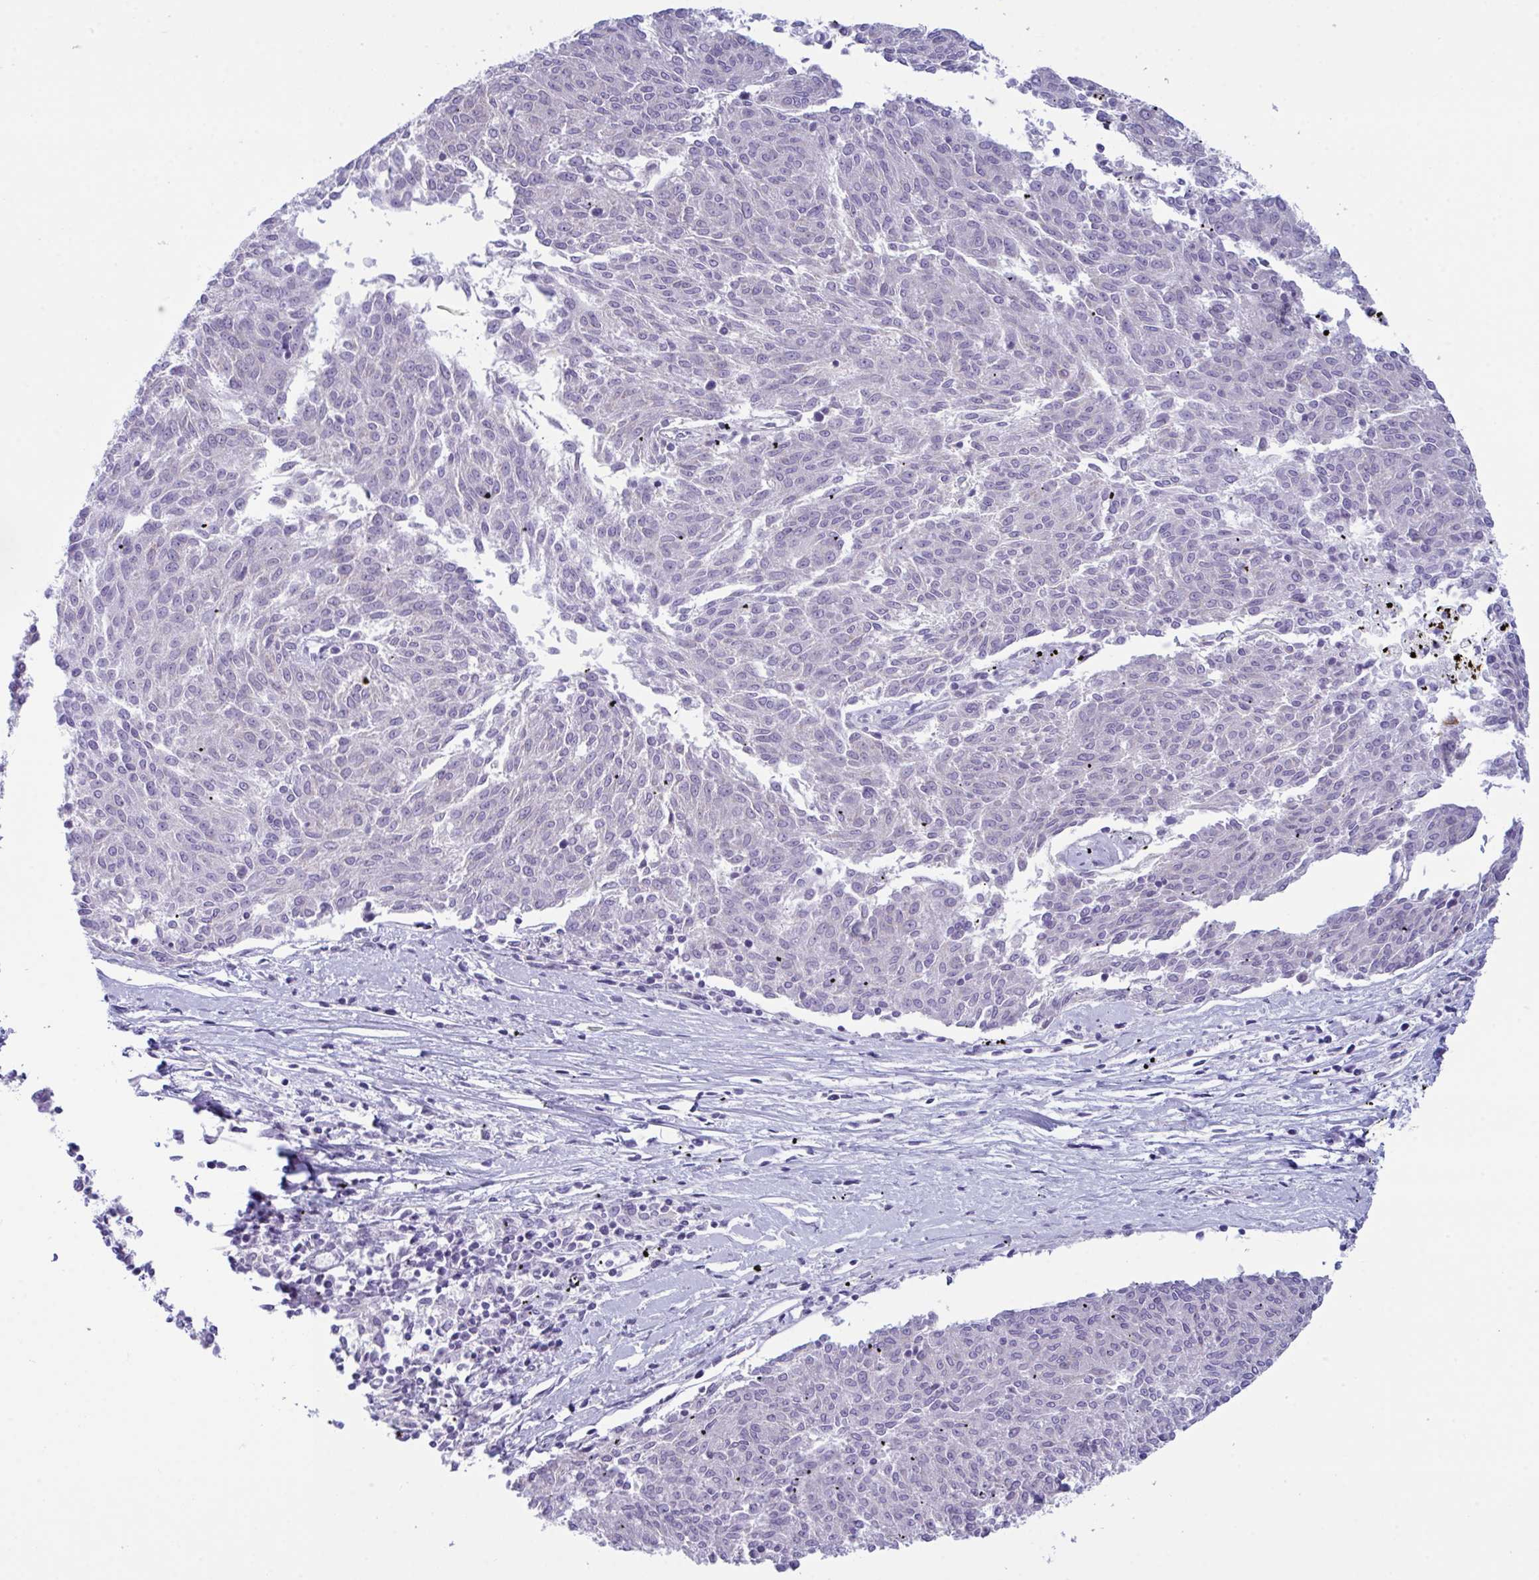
{"staining": {"intensity": "negative", "quantity": "none", "location": "none"}, "tissue": "melanoma", "cell_type": "Tumor cells", "image_type": "cancer", "snomed": [{"axis": "morphology", "description": "Malignant melanoma, NOS"}, {"axis": "topography", "description": "Skin"}], "caption": "A photomicrograph of human malignant melanoma is negative for staining in tumor cells.", "gene": "BBS1", "patient": {"sex": "female", "age": 72}}